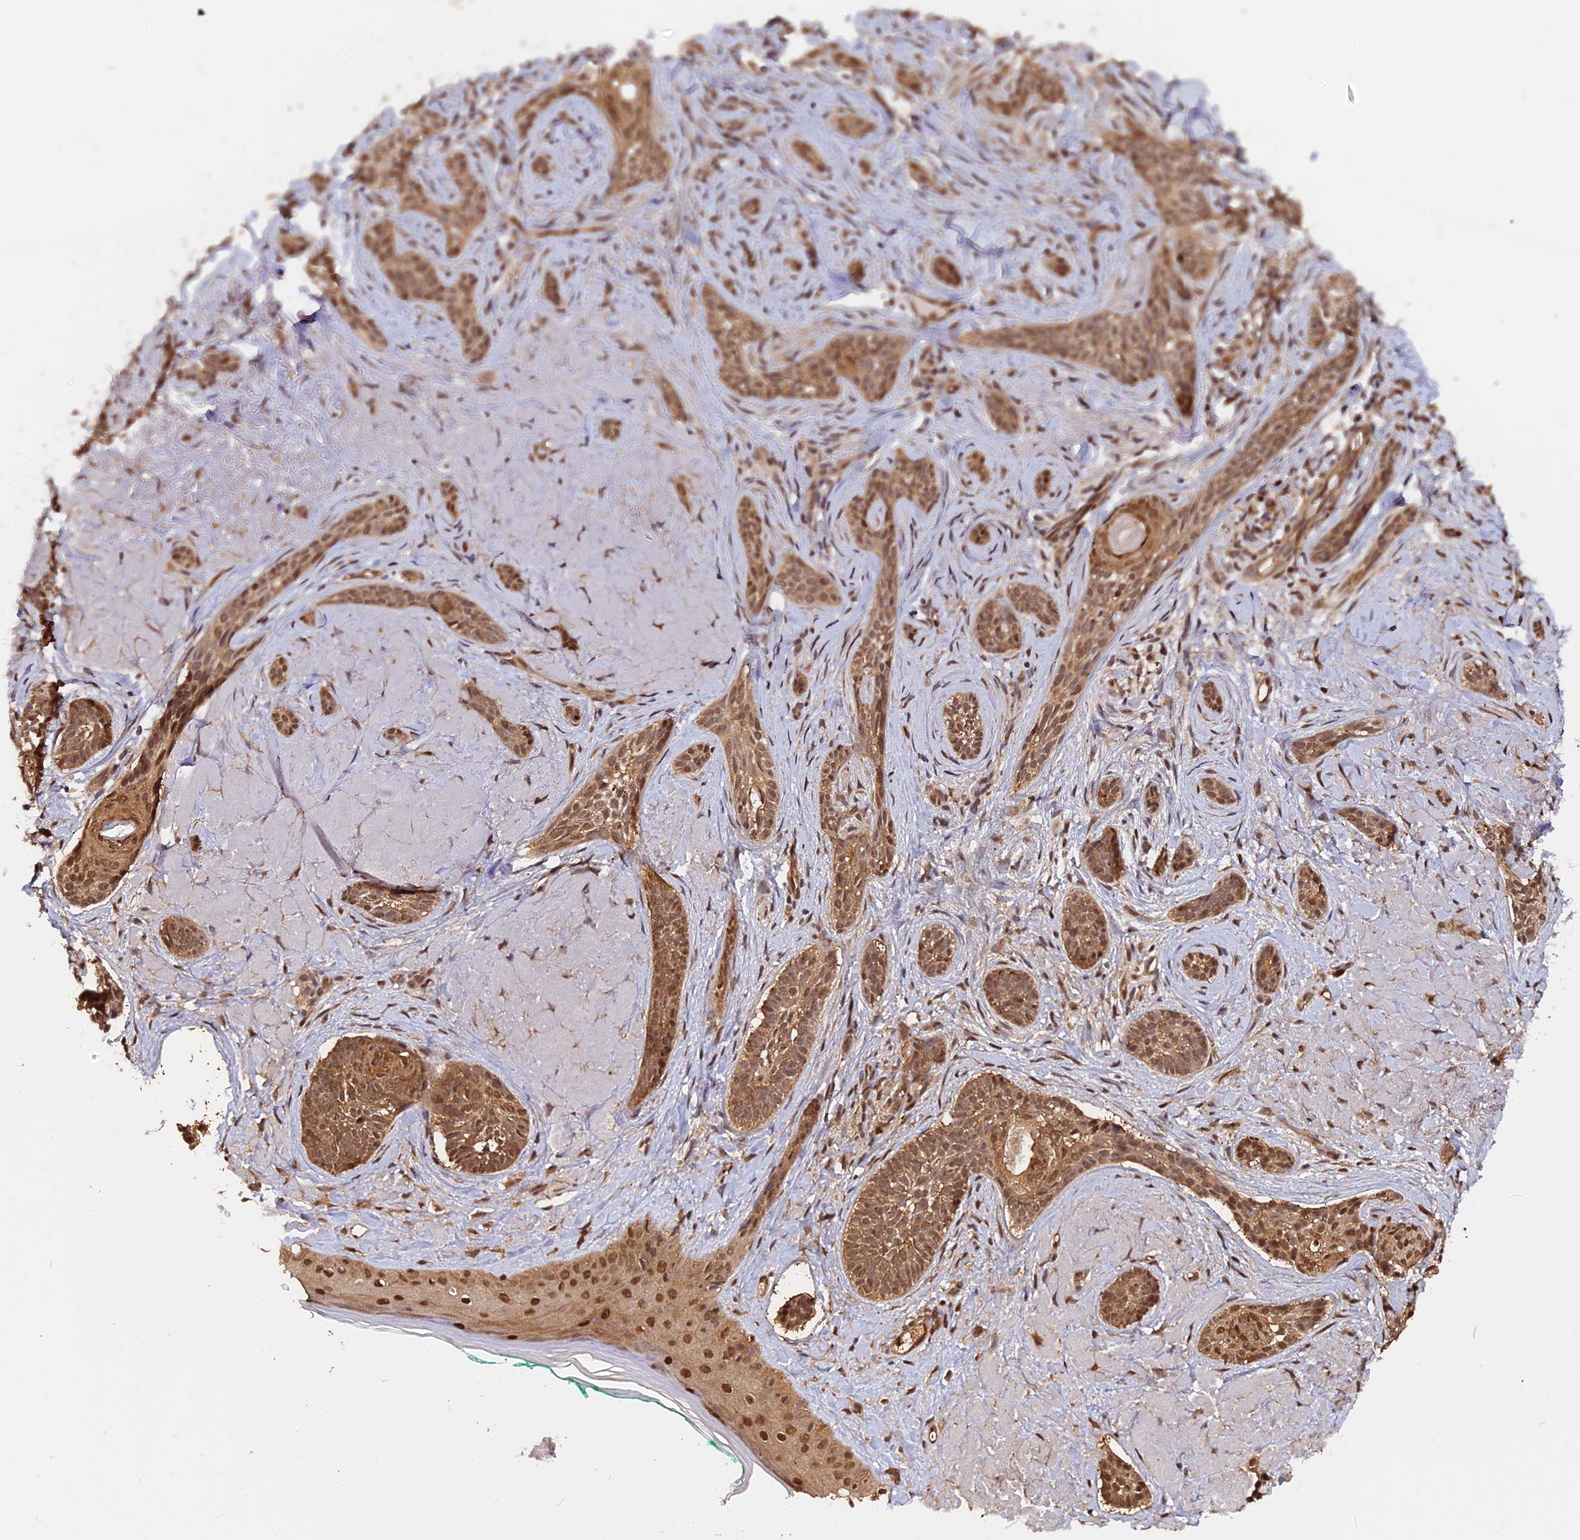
{"staining": {"intensity": "moderate", "quantity": ">75%", "location": "cytoplasmic/membranous,nuclear"}, "tissue": "skin cancer", "cell_type": "Tumor cells", "image_type": "cancer", "snomed": [{"axis": "morphology", "description": "Basal cell carcinoma"}, {"axis": "topography", "description": "Skin"}], "caption": "IHC of basal cell carcinoma (skin) demonstrates medium levels of moderate cytoplasmic/membranous and nuclear expression in approximately >75% of tumor cells.", "gene": "ADRM1", "patient": {"sex": "male", "age": 71}}